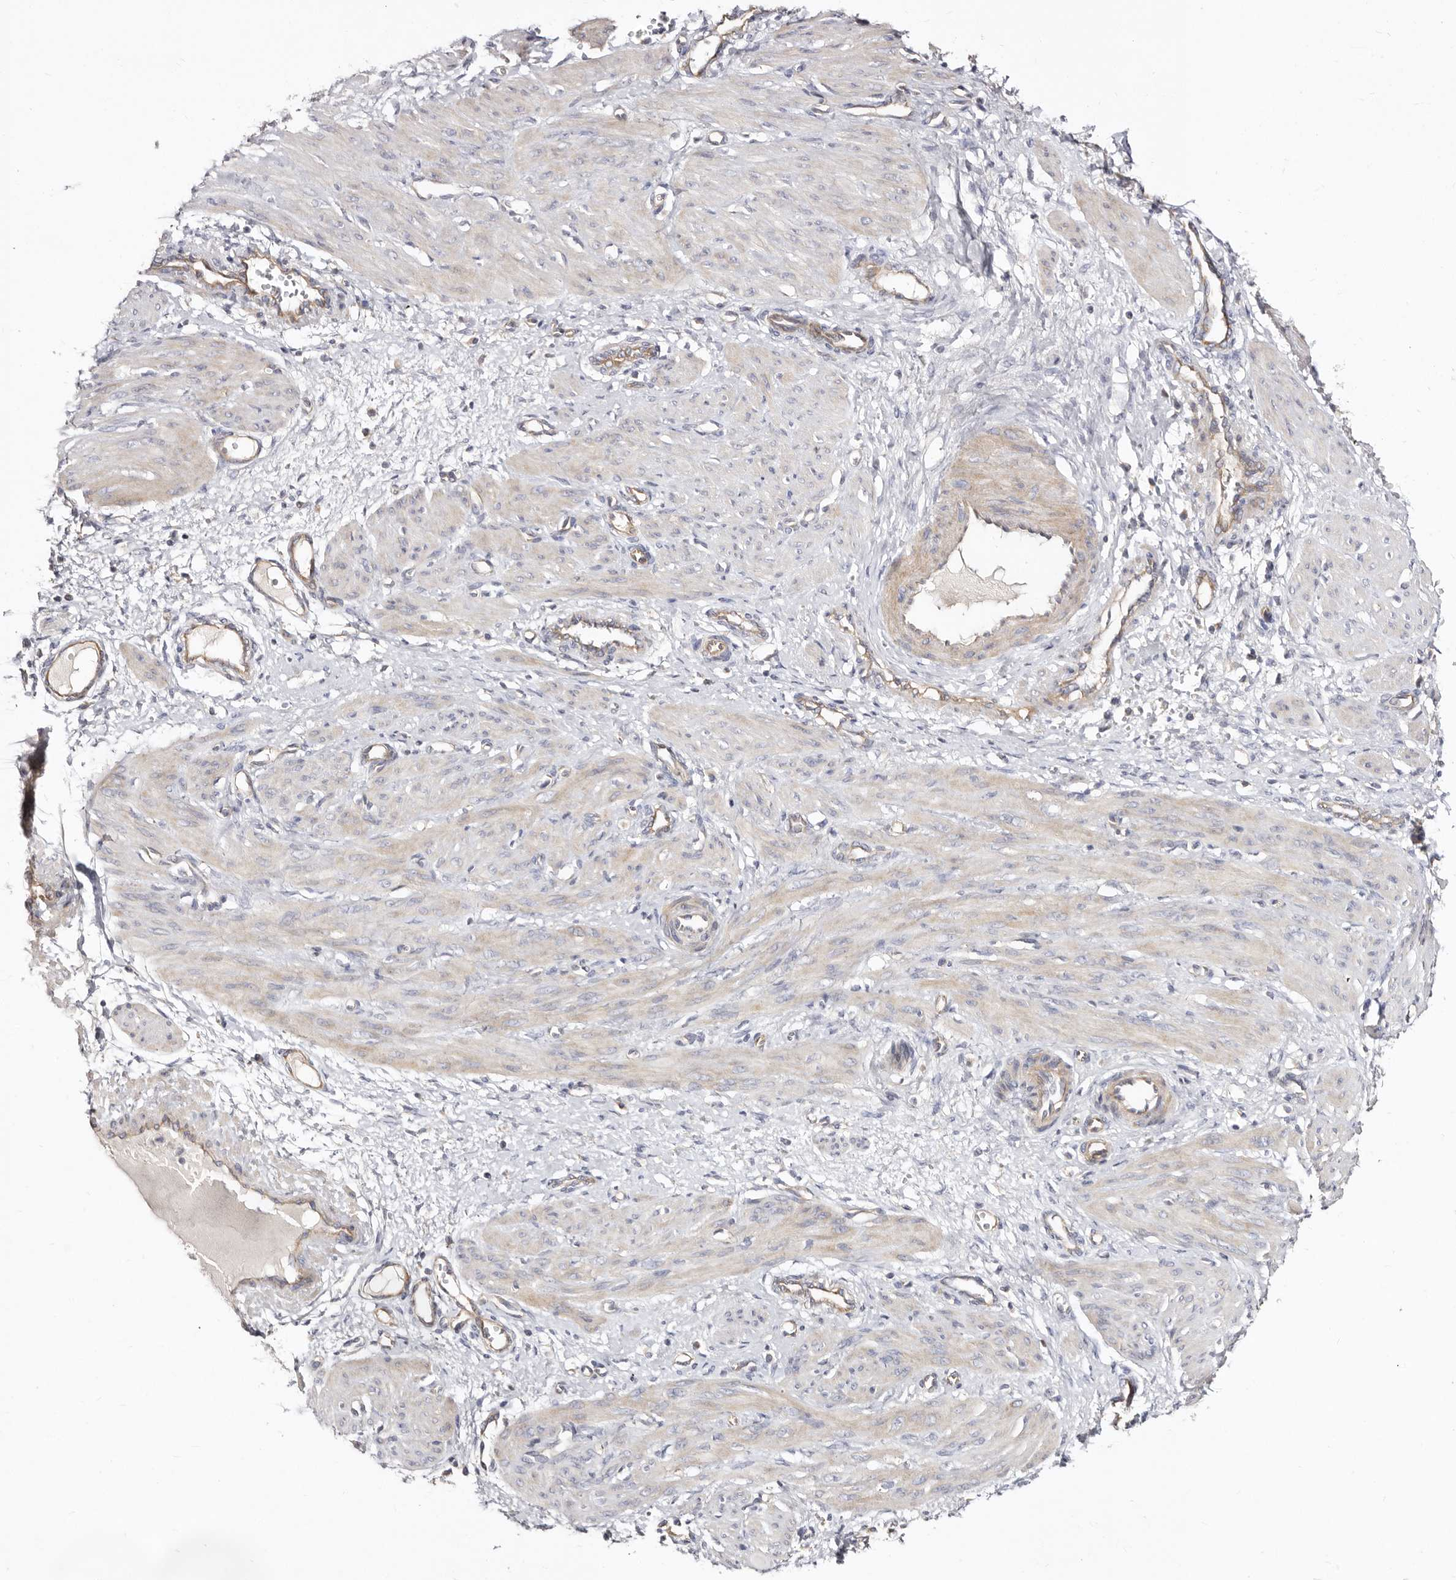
{"staining": {"intensity": "weak", "quantity": "25%-75%", "location": "cytoplasmic/membranous"}, "tissue": "smooth muscle", "cell_type": "Smooth muscle cells", "image_type": "normal", "snomed": [{"axis": "morphology", "description": "Normal tissue, NOS"}, {"axis": "topography", "description": "Endometrium"}], "caption": "An immunohistochemistry (IHC) image of normal tissue is shown. Protein staining in brown shows weak cytoplasmic/membranous positivity in smooth muscle within smooth muscle cells. (Stains: DAB in brown, nuclei in blue, Microscopy: brightfield microscopy at high magnification).", "gene": "BAIAP2L1", "patient": {"sex": "female", "age": 33}}